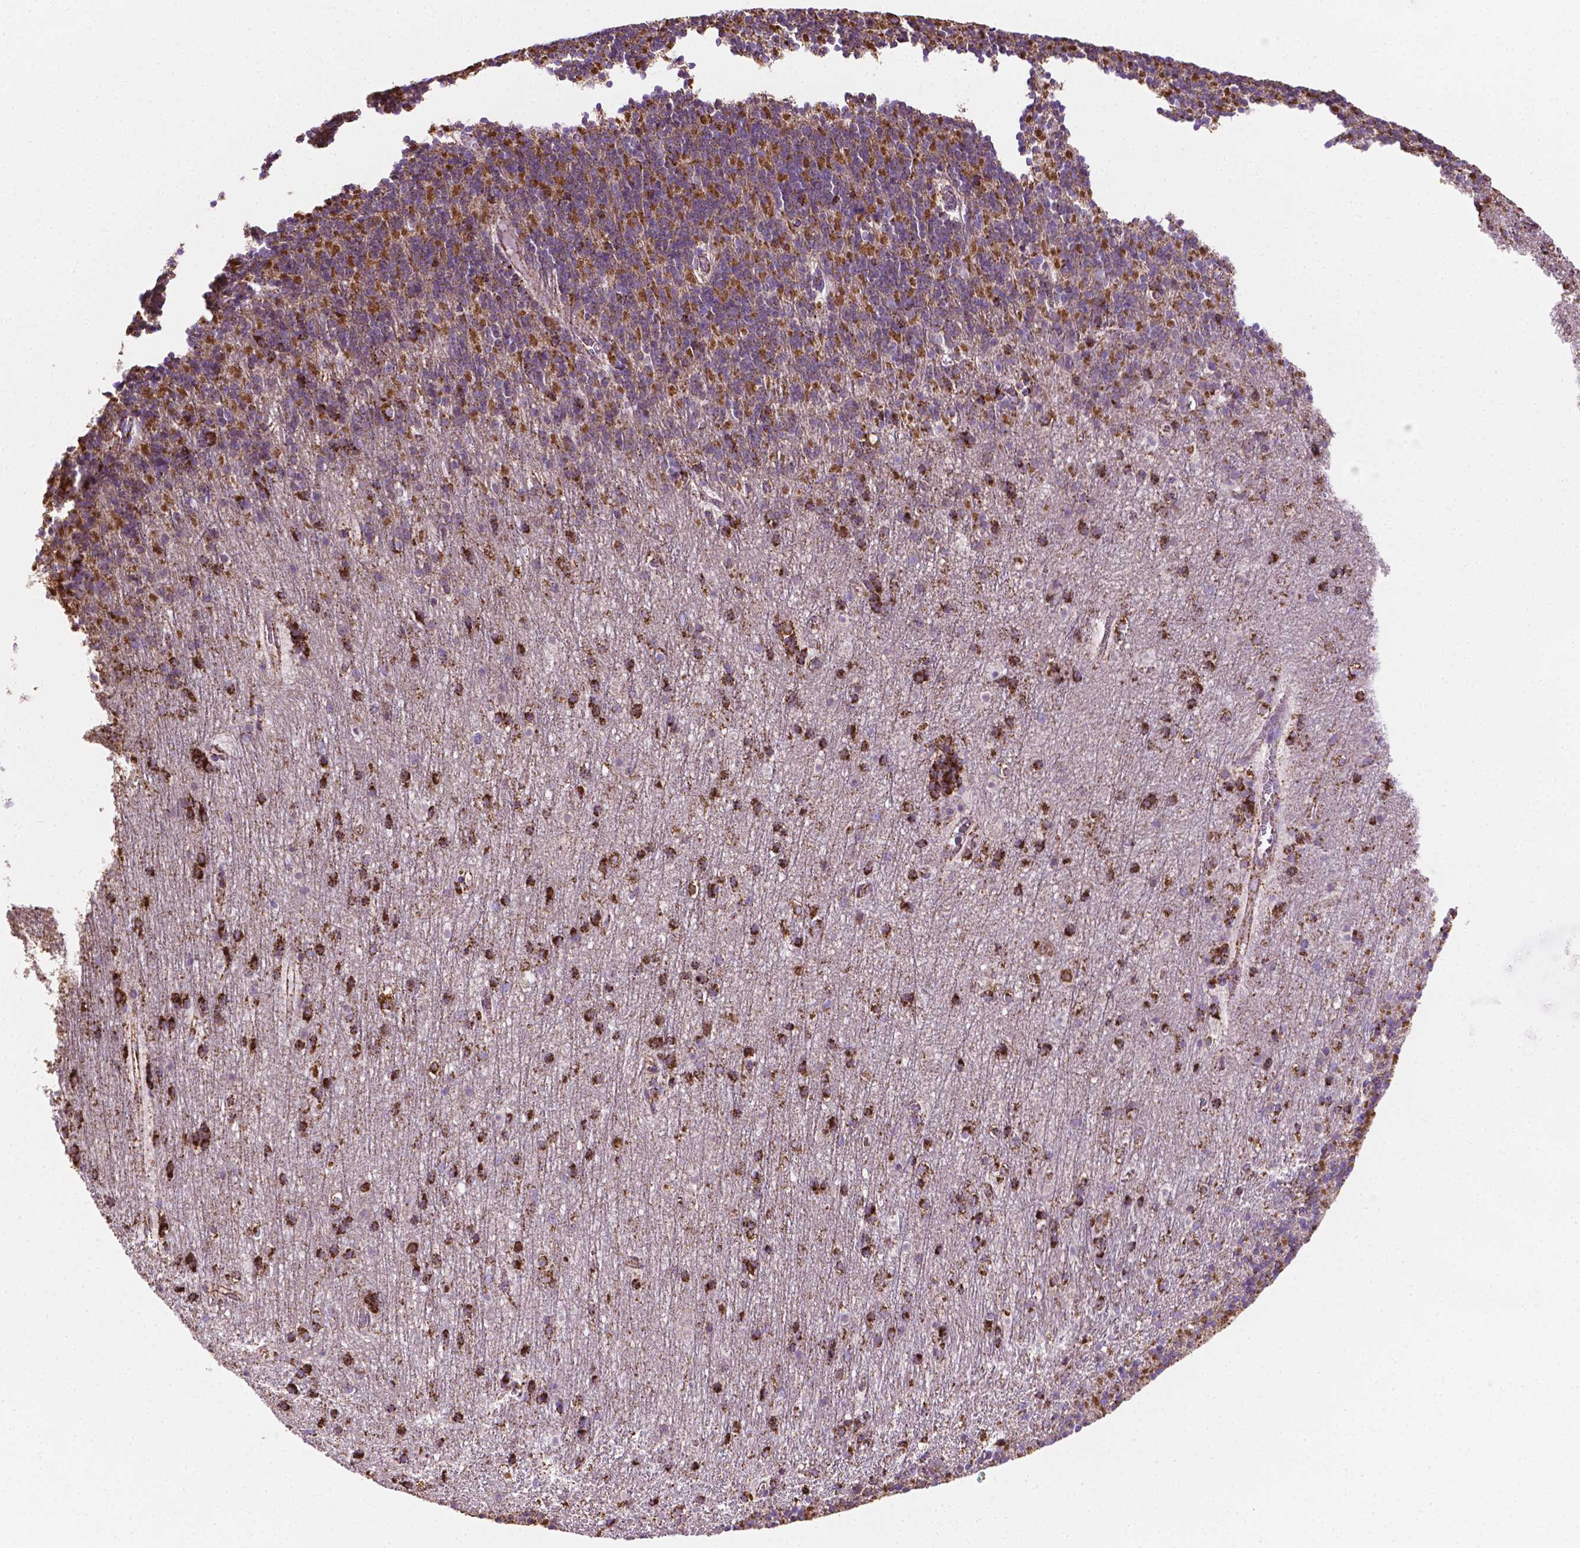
{"staining": {"intensity": "strong", "quantity": "25%-75%", "location": "cytoplasmic/membranous"}, "tissue": "cerebellum", "cell_type": "Cells in granular layer", "image_type": "normal", "snomed": [{"axis": "morphology", "description": "Normal tissue, NOS"}, {"axis": "topography", "description": "Cerebellum"}], "caption": "Immunohistochemical staining of benign human cerebellum exhibits 25%-75% levels of strong cytoplasmic/membranous protein expression in about 25%-75% of cells in granular layer.", "gene": "RMDN3", "patient": {"sex": "male", "age": 70}}